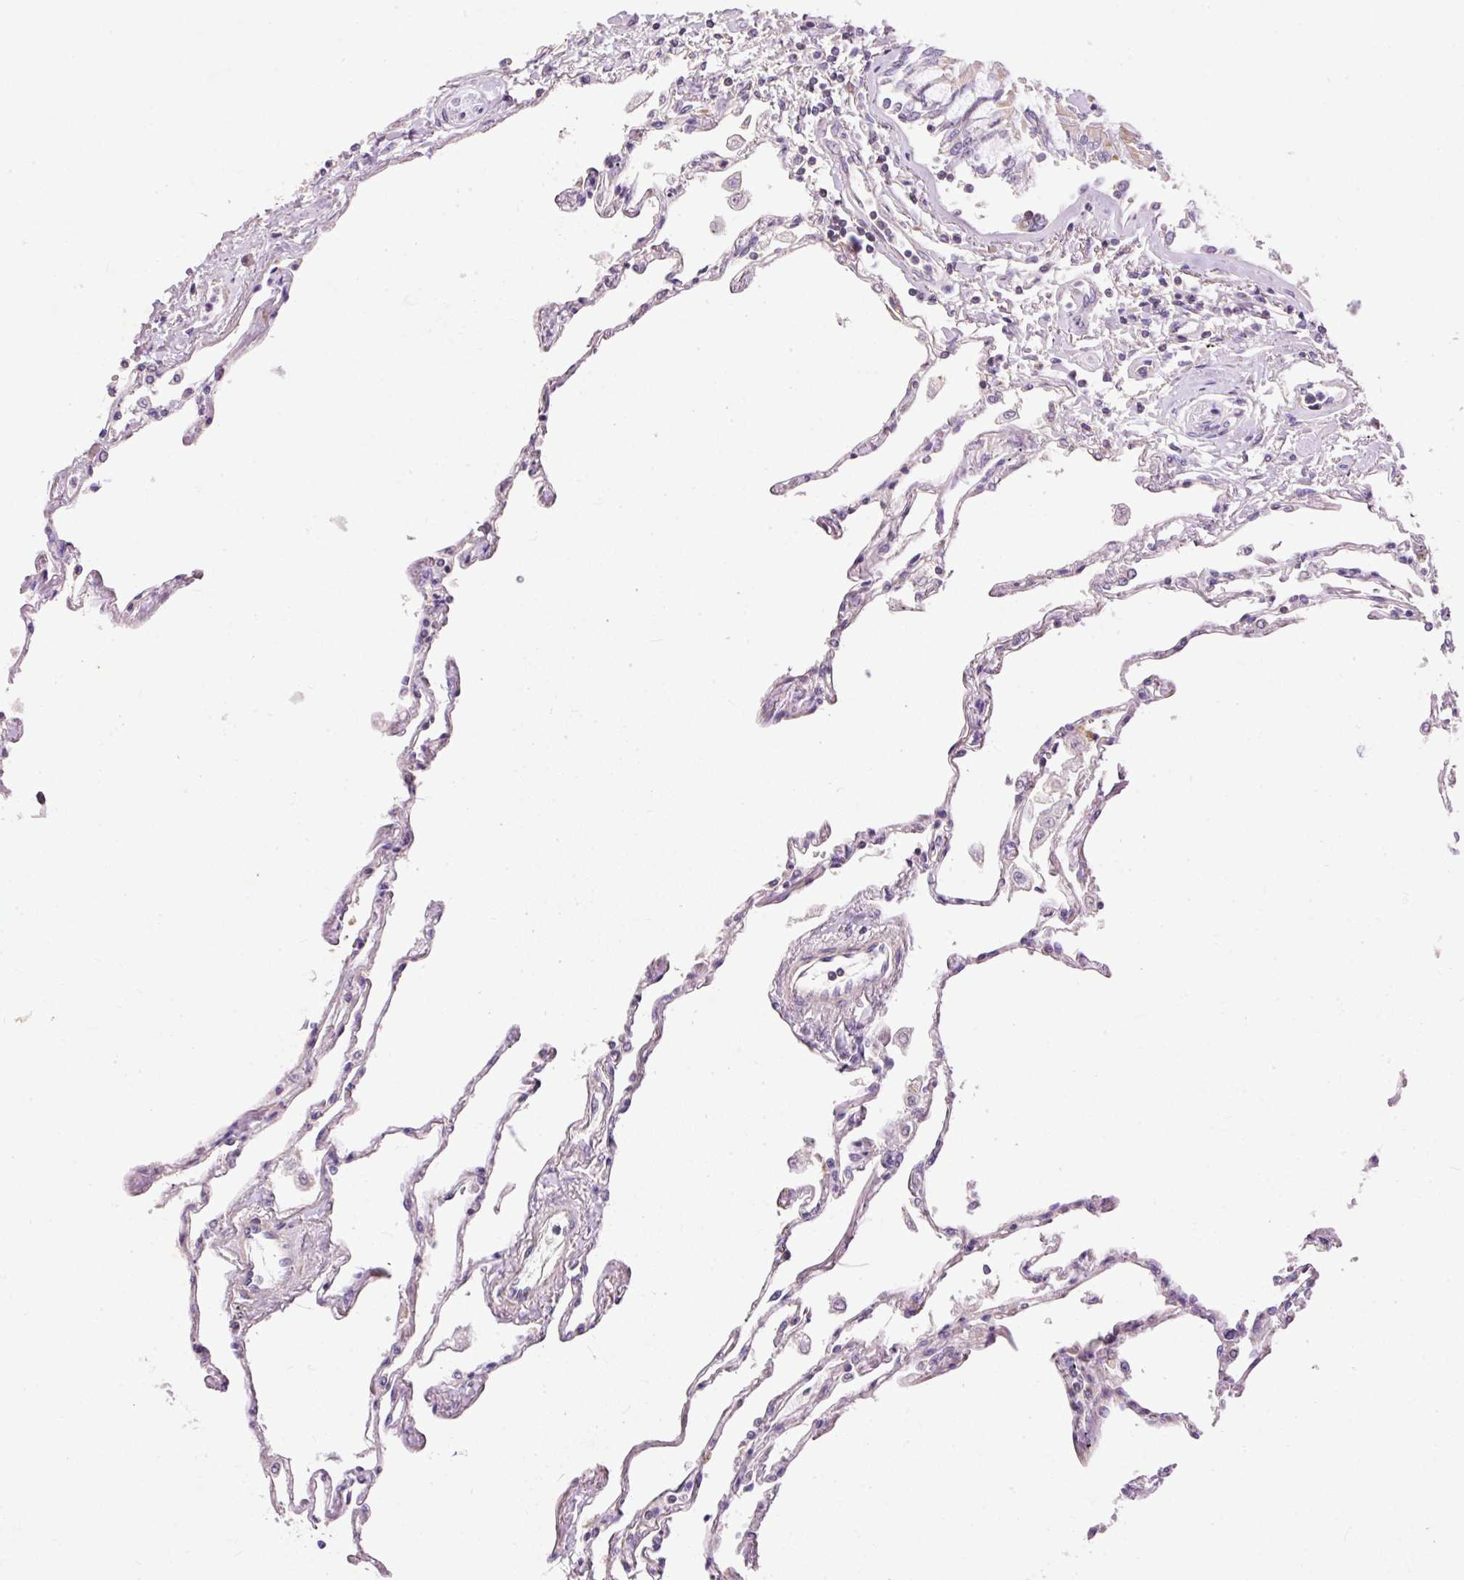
{"staining": {"intensity": "negative", "quantity": "none", "location": "none"}, "tissue": "lung", "cell_type": "Alveolar cells", "image_type": "normal", "snomed": [{"axis": "morphology", "description": "Normal tissue, NOS"}, {"axis": "topography", "description": "Lung"}], "caption": "IHC of unremarkable human lung displays no expression in alveolar cells. (DAB immunohistochemistry, high magnification).", "gene": "IMMT", "patient": {"sex": "female", "age": 67}}